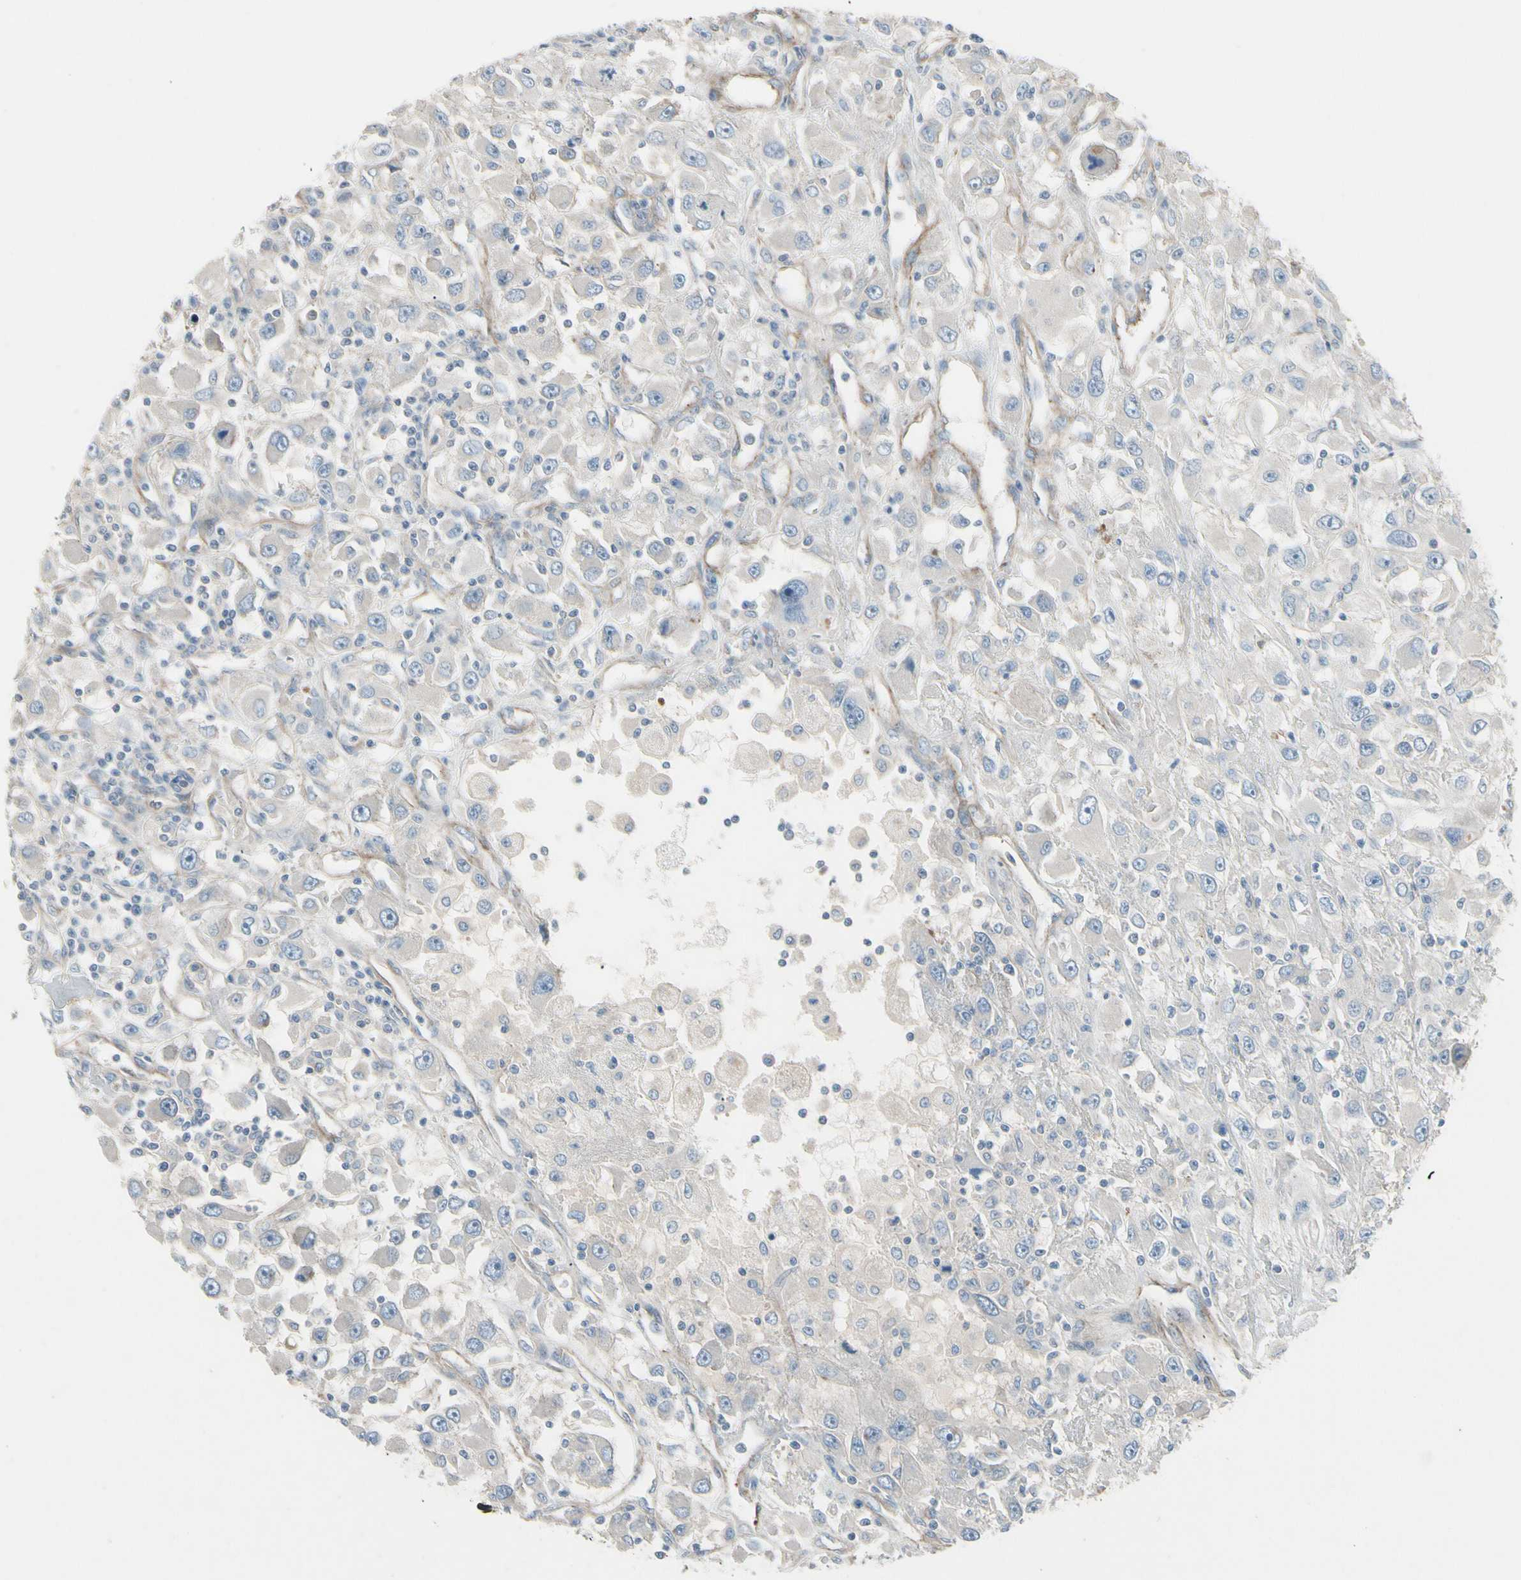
{"staining": {"intensity": "negative", "quantity": "none", "location": "none"}, "tissue": "renal cancer", "cell_type": "Tumor cells", "image_type": "cancer", "snomed": [{"axis": "morphology", "description": "Adenocarcinoma, NOS"}, {"axis": "topography", "description": "Kidney"}], "caption": "A high-resolution image shows immunohistochemistry staining of adenocarcinoma (renal), which displays no significant expression in tumor cells.", "gene": "TPM1", "patient": {"sex": "female", "age": 52}}